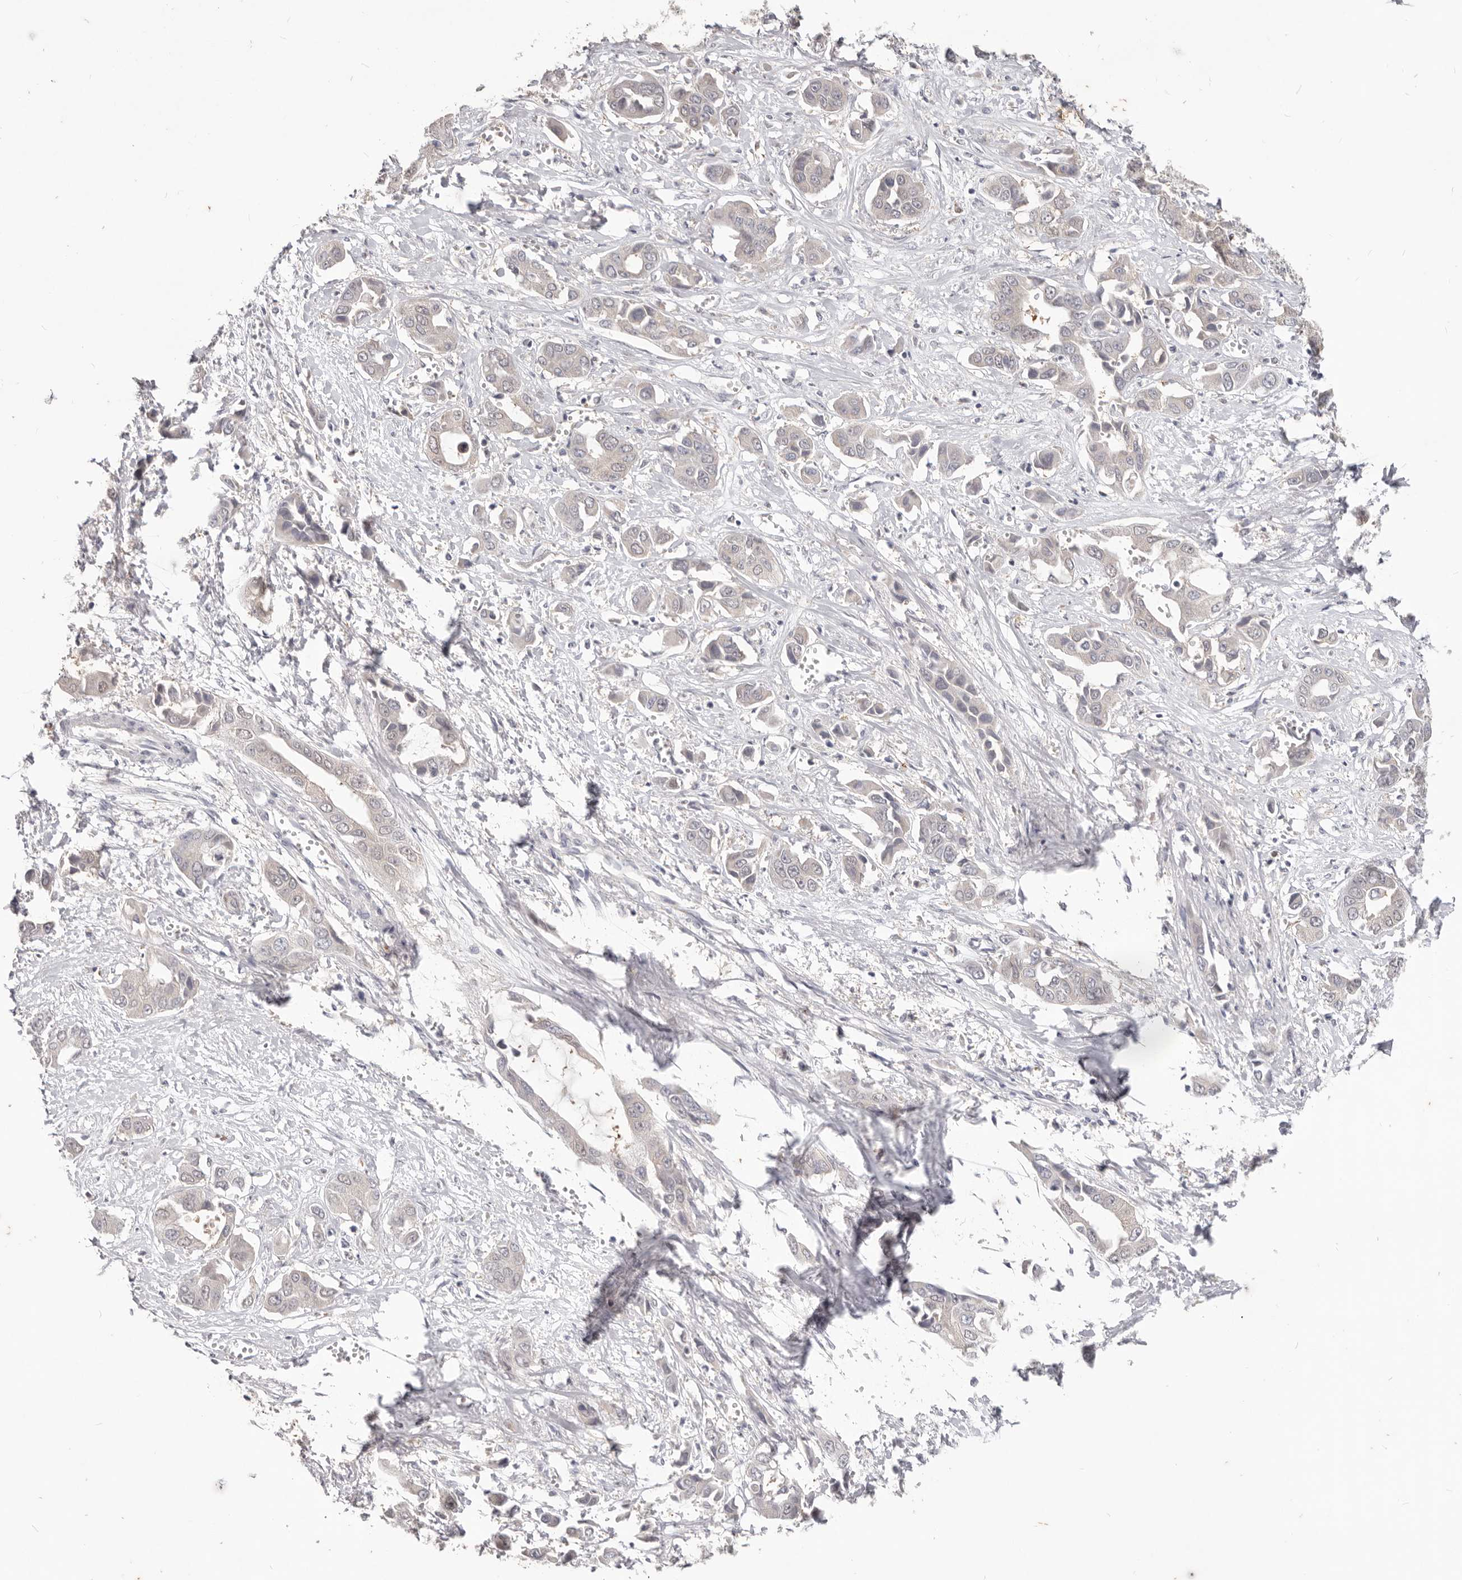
{"staining": {"intensity": "negative", "quantity": "none", "location": "none"}, "tissue": "liver cancer", "cell_type": "Tumor cells", "image_type": "cancer", "snomed": [{"axis": "morphology", "description": "Cholangiocarcinoma"}, {"axis": "topography", "description": "Liver"}], "caption": "Tumor cells are negative for brown protein staining in liver cancer.", "gene": "WDR77", "patient": {"sex": "female", "age": 52}}